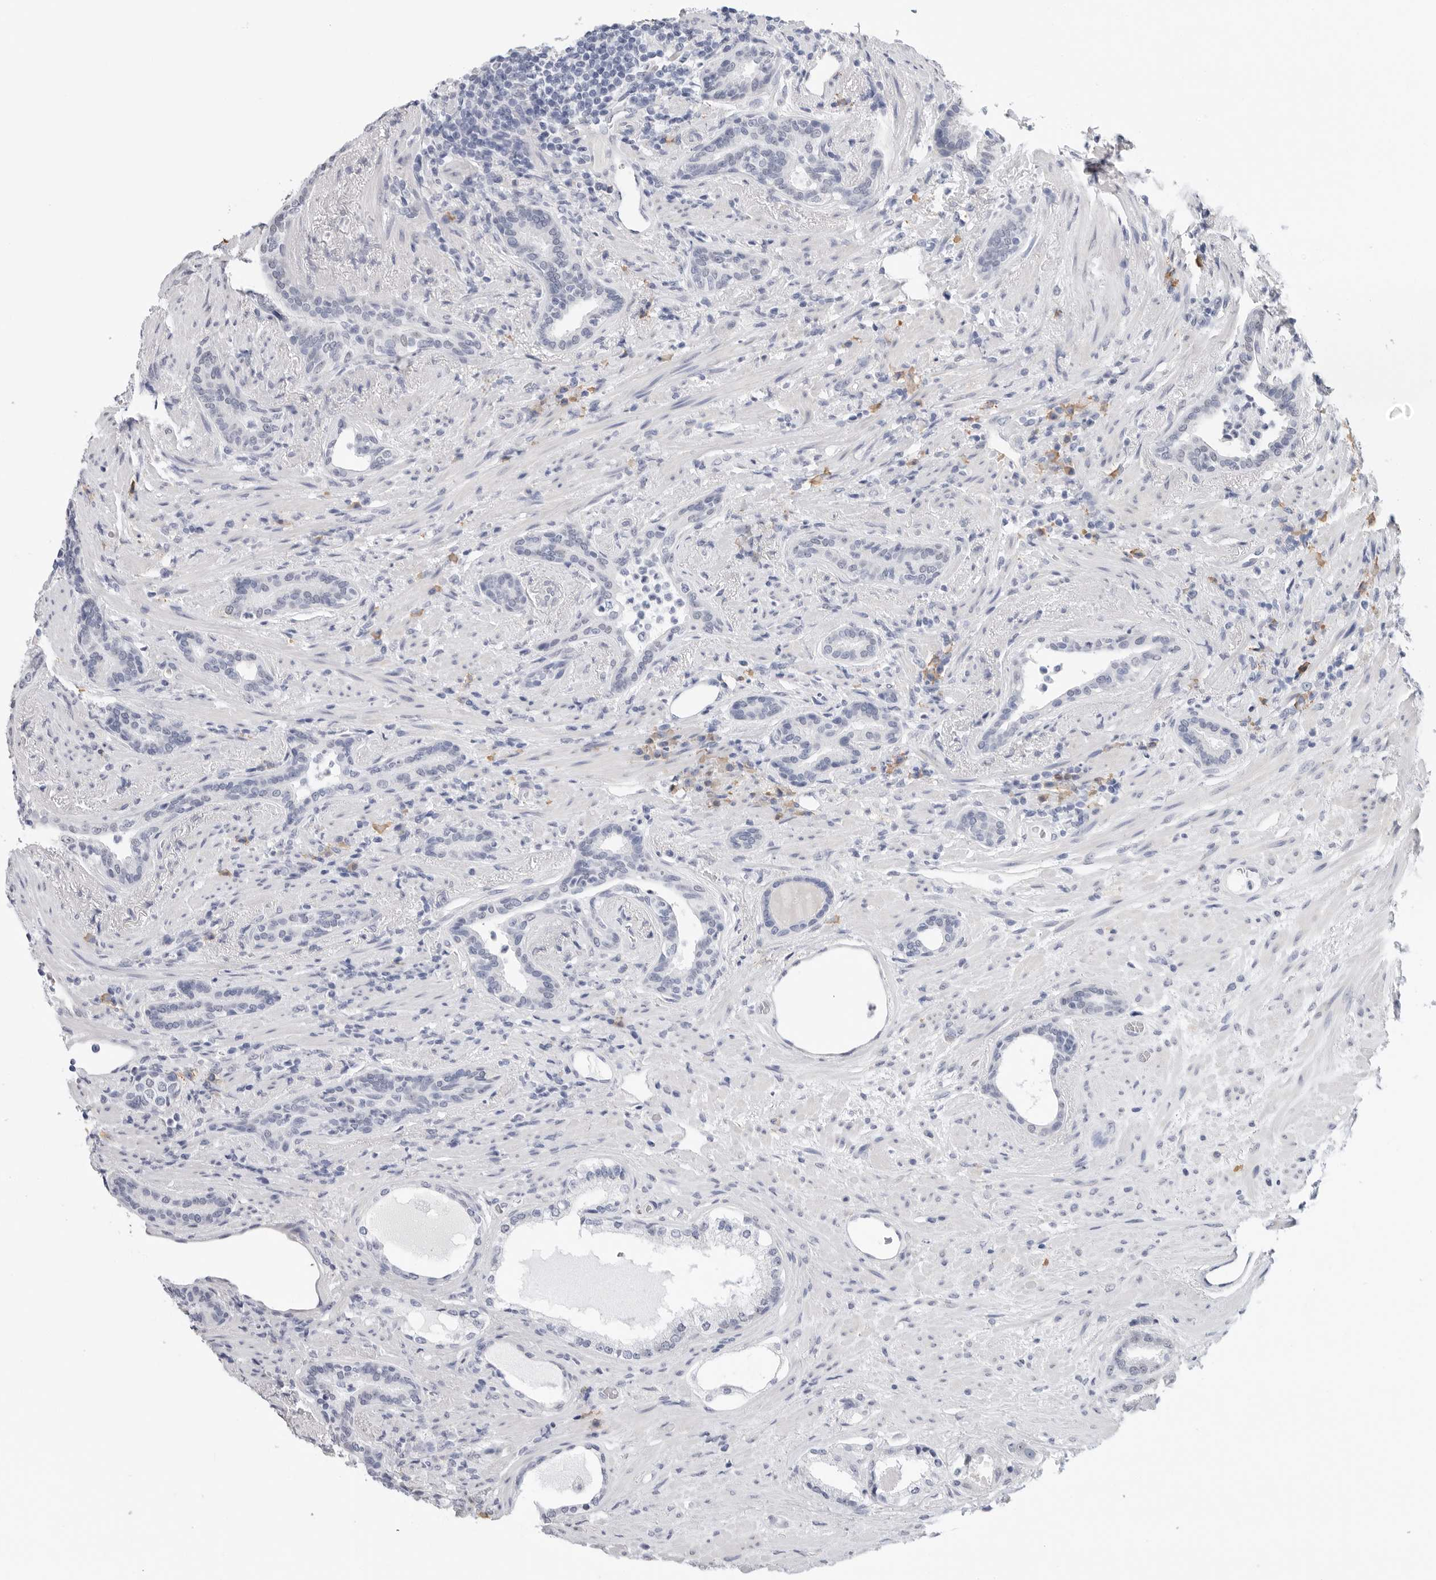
{"staining": {"intensity": "negative", "quantity": "none", "location": "none"}, "tissue": "prostate cancer", "cell_type": "Tumor cells", "image_type": "cancer", "snomed": [{"axis": "morphology", "description": "Adenocarcinoma, High grade"}, {"axis": "topography", "description": "Prostate"}], "caption": "Immunohistochemistry histopathology image of neoplastic tissue: human prostate cancer stained with DAB exhibits no significant protein staining in tumor cells.", "gene": "ARHGEF10", "patient": {"sex": "male", "age": 71}}